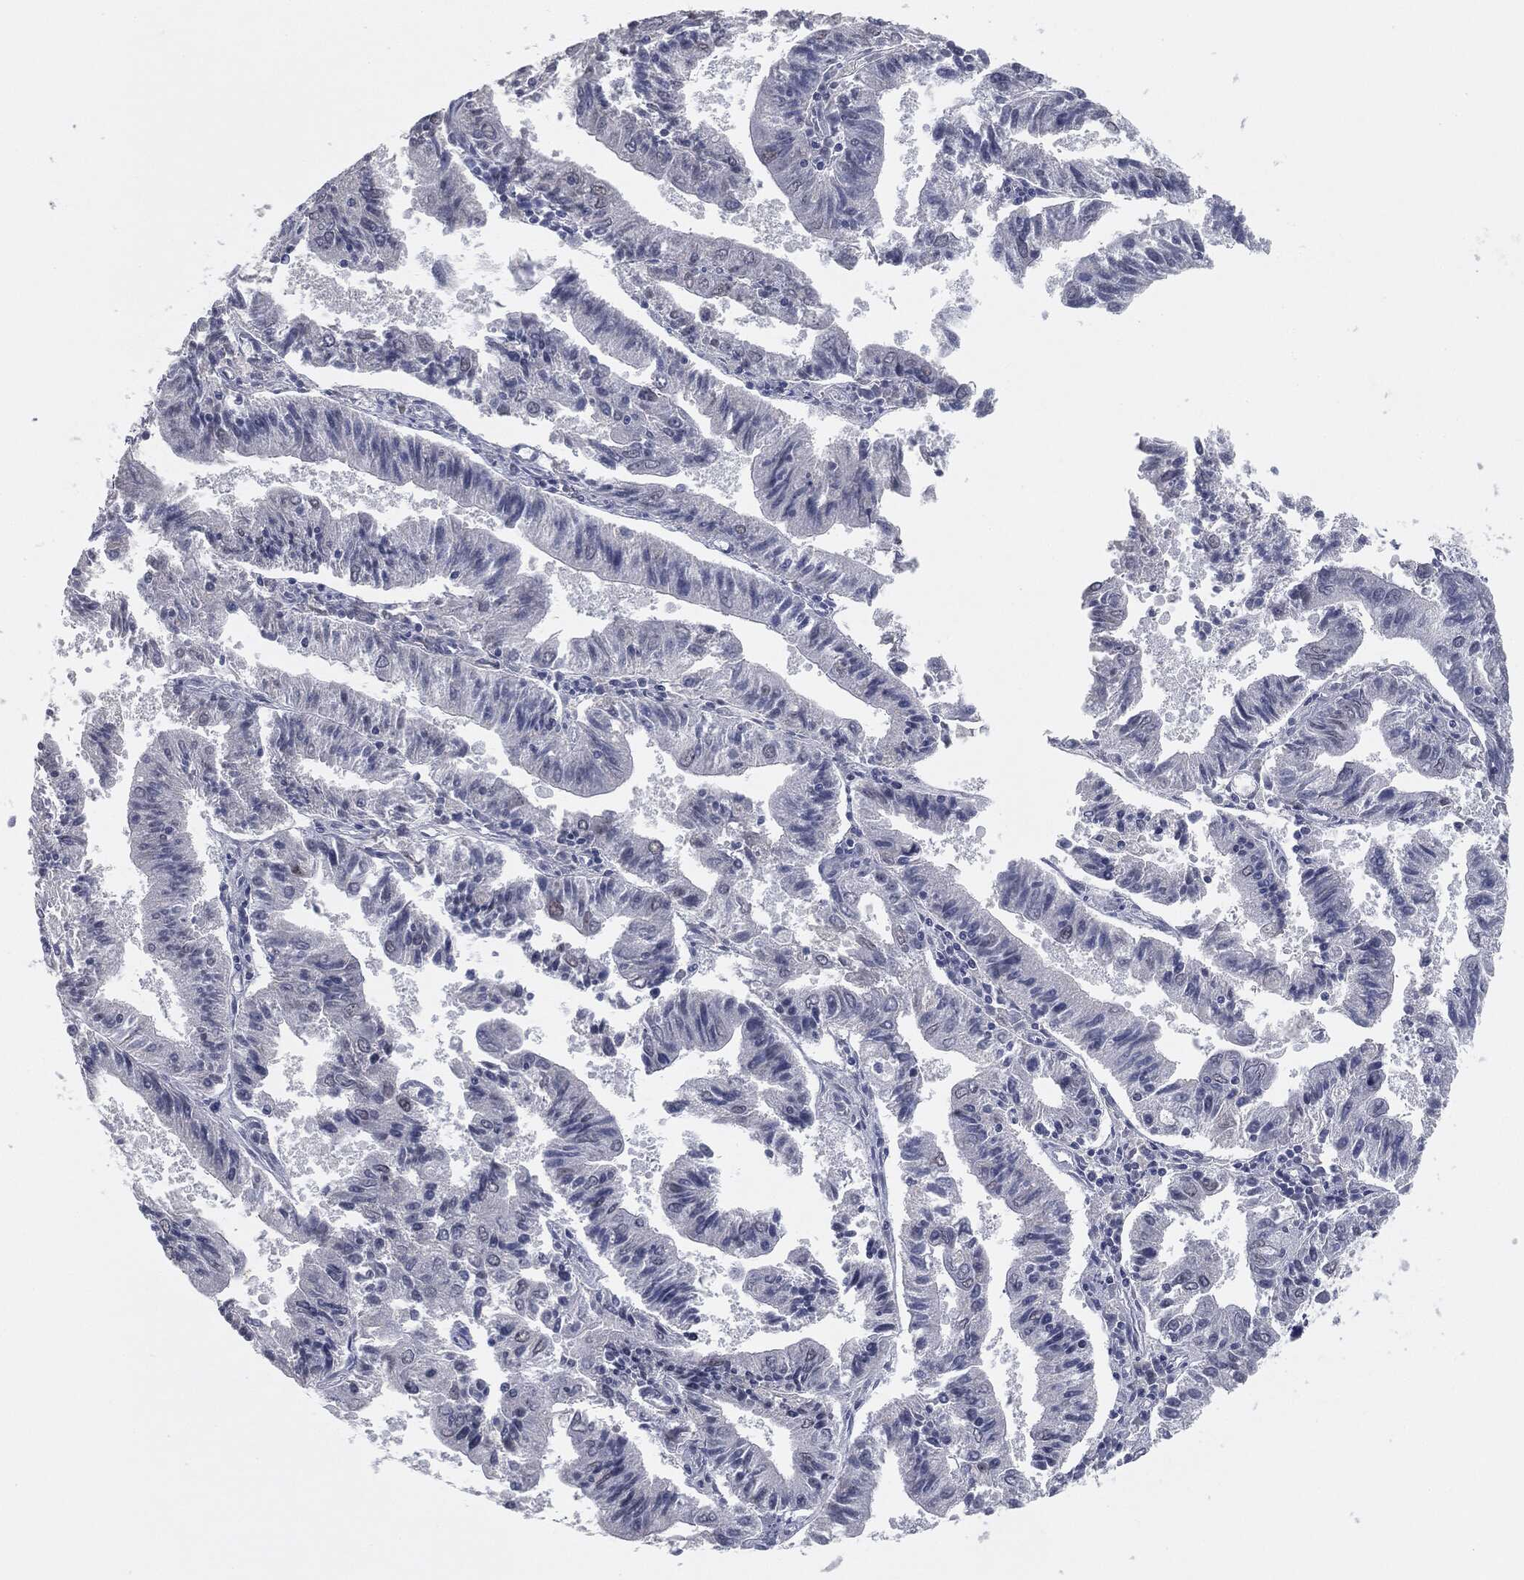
{"staining": {"intensity": "negative", "quantity": "none", "location": "none"}, "tissue": "endometrial cancer", "cell_type": "Tumor cells", "image_type": "cancer", "snomed": [{"axis": "morphology", "description": "Adenocarcinoma, NOS"}, {"axis": "topography", "description": "Endometrium"}], "caption": "Immunohistochemistry (IHC) image of endometrial cancer stained for a protein (brown), which displays no staining in tumor cells.", "gene": "PRAME", "patient": {"sex": "female", "age": 82}}